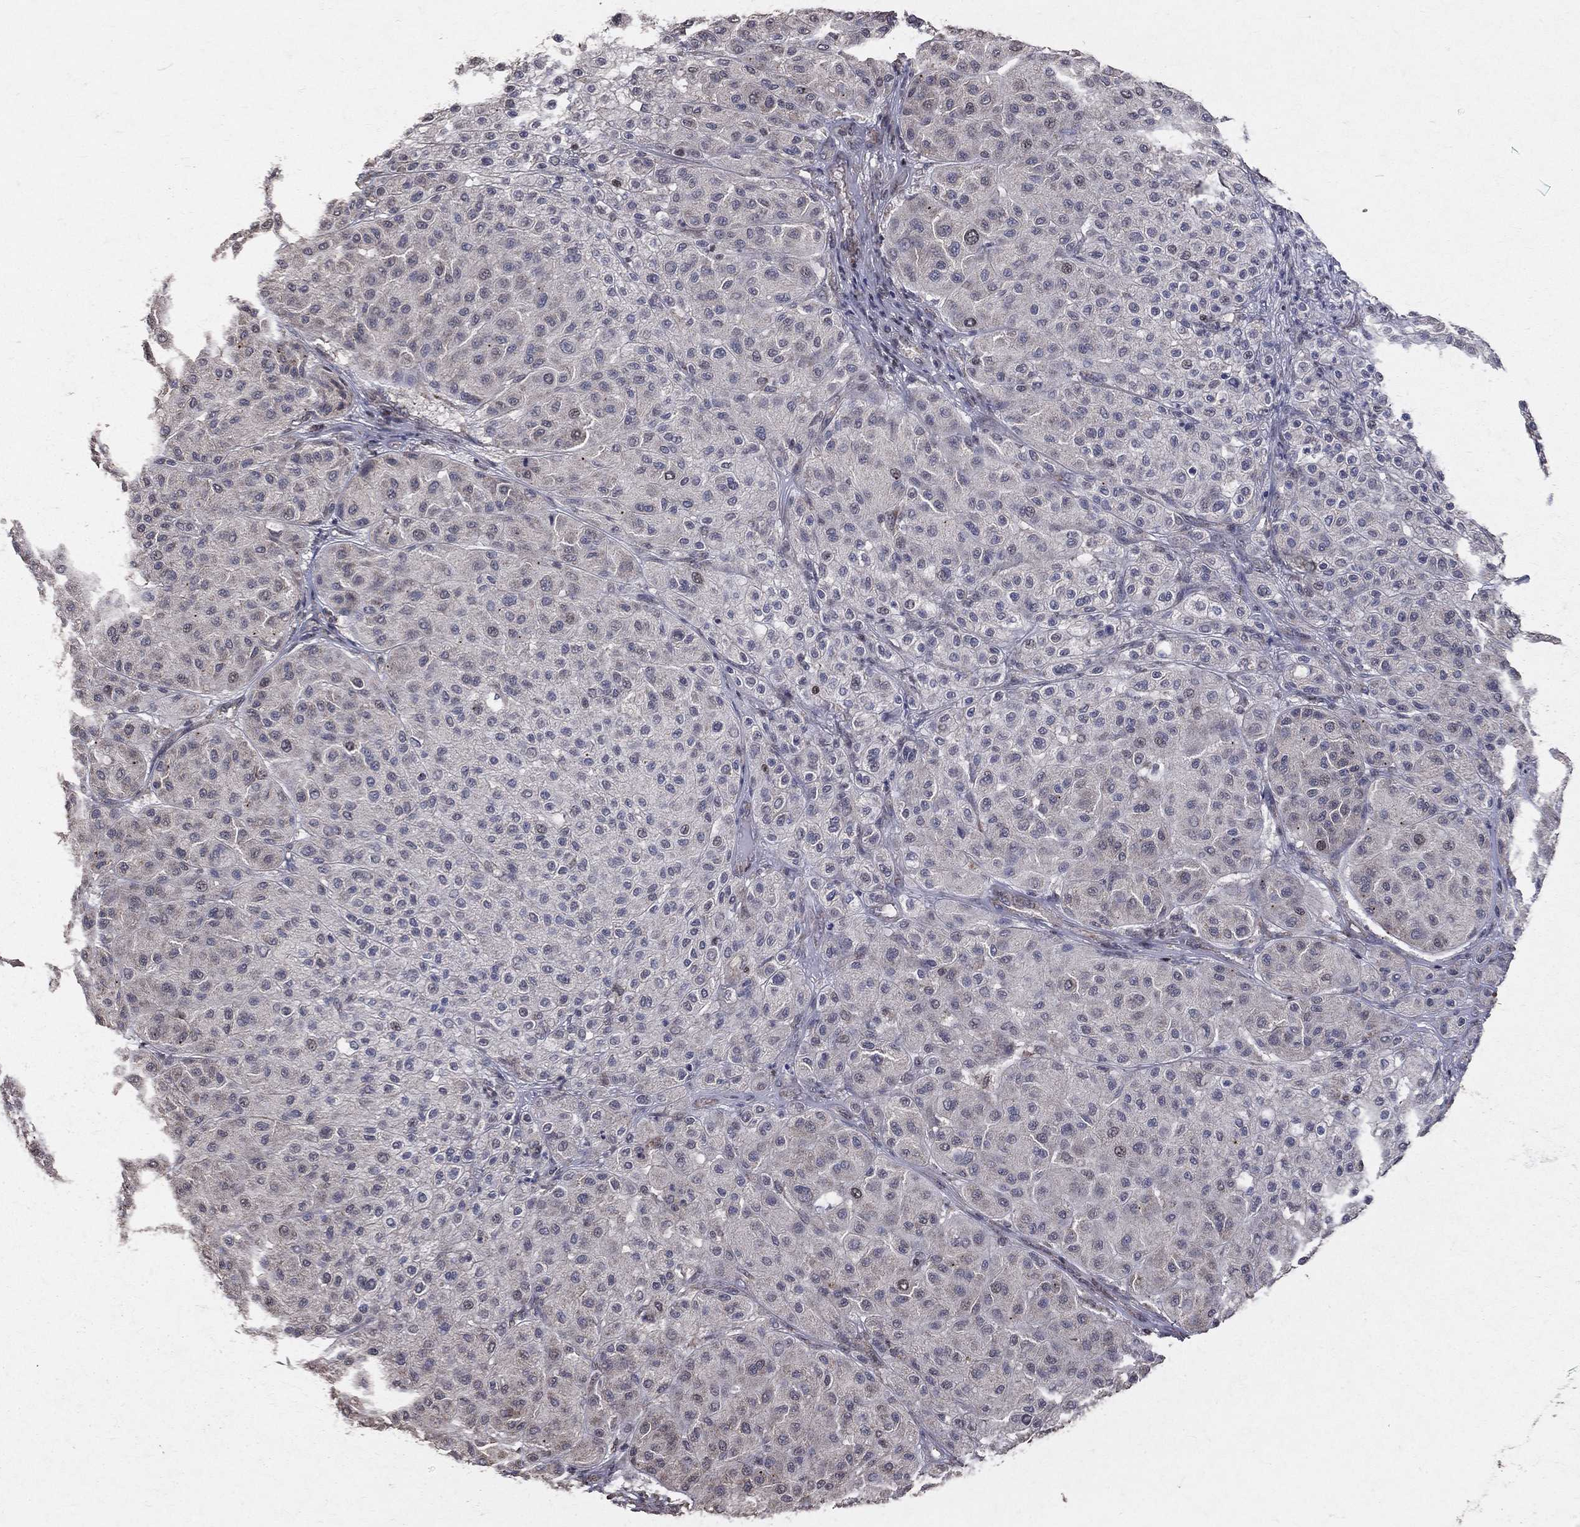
{"staining": {"intensity": "negative", "quantity": "none", "location": "none"}, "tissue": "melanoma", "cell_type": "Tumor cells", "image_type": "cancer", "snomed": [{"axis": "morphology", "description": "Malignant melanoma, Metastatic site"}, {"axis": "topography", "description": "Smooth muscle"}], "caption": "Immunohistochemical staining of human malignant melanoma (metastatic site) displays no significant expression in tumor cells.", "gene": "LY6K", "patient": {"sex": "male", "age": 41}}